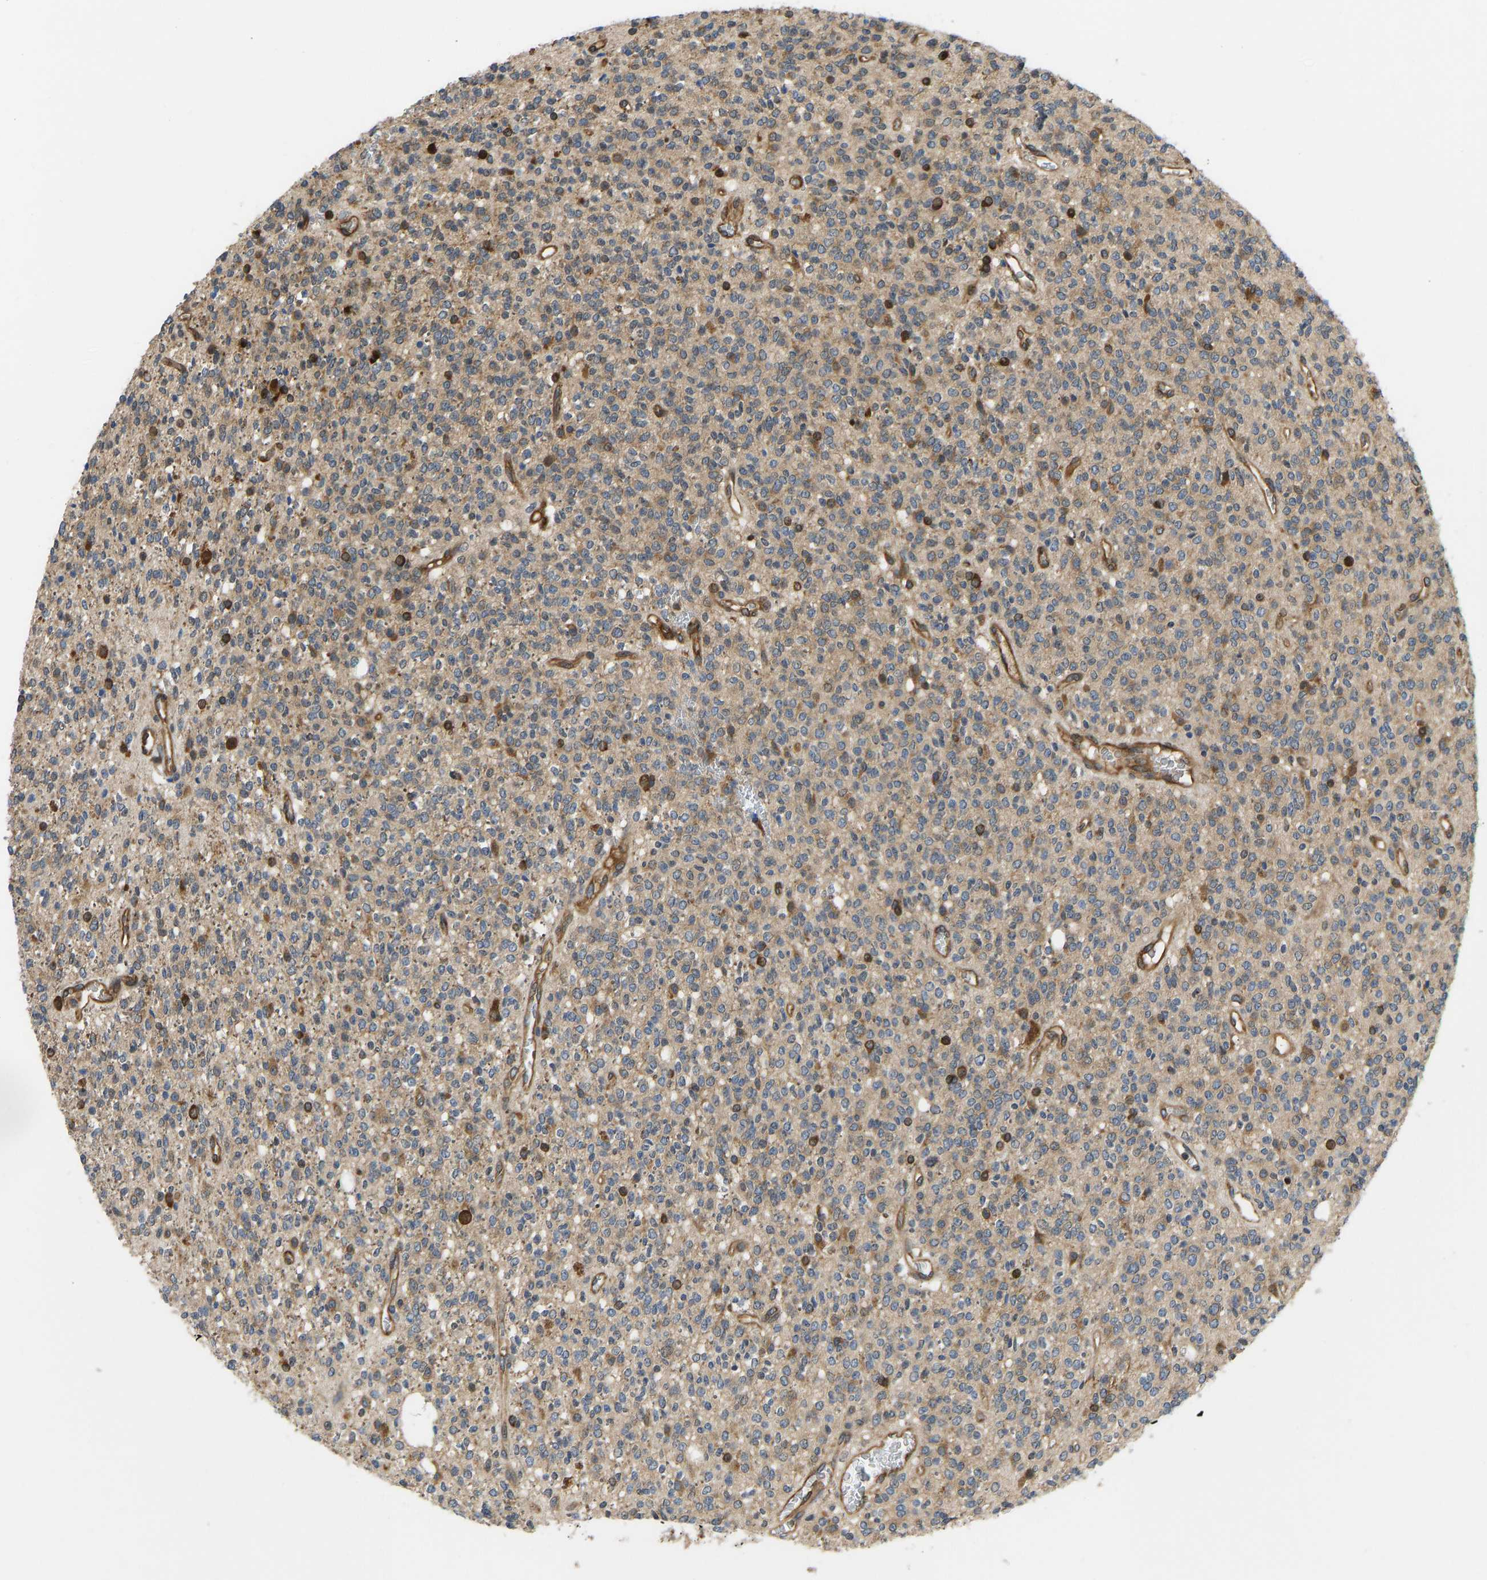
{"staining": {"intensity": "weak", "quantity": "25%-75%", "location": "cytoplasmic/membranous"}, "tissue": "glioma", "cell_type": "Tumor cells", "image_type": "cancer", "snomed": [{"axis": "morphology", "description": "Glioma, malignant, High grade"}, {"axis": "topography", "description": "Brain"}], "caption": "A histopathology image showing weak cytoplasmic/membranous staining in approximately 25%-75% of tumor cells in glioma, as visualized by brown immunohistochemical staining.", "gene": "RASGRF2", "patient": {"sex": "male", "age": 34}}